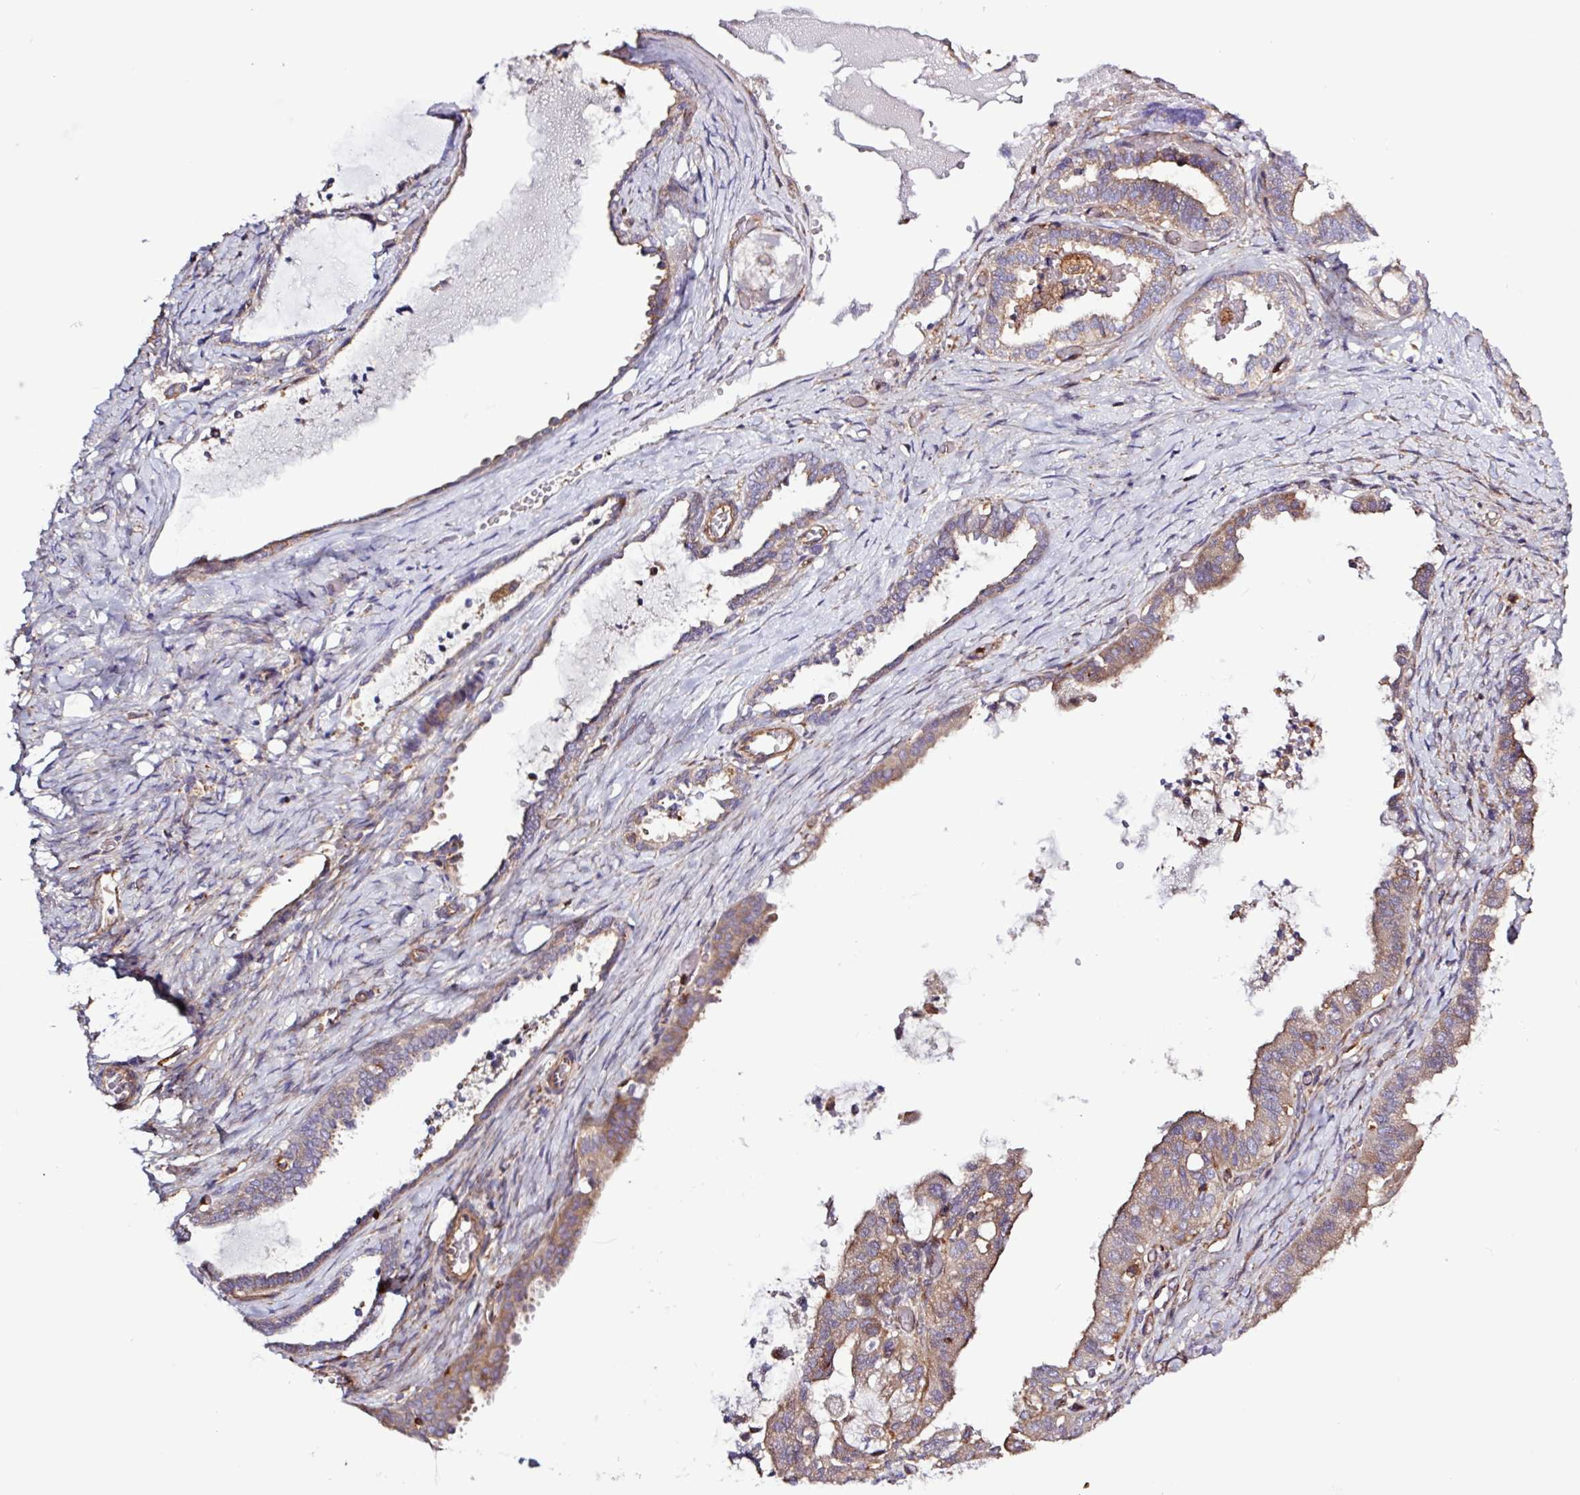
{"staining": {"intensity": "moderate", "quantity": "25%-75%", "location": "cytoplasmic/membranous"}, "tissue": "ovarian cancer", "cell_type": "Tumor cells", "image_type": "cancer", "snomed": [{"axis": "morphology", "description": "Carcinoma, NOS"}, {"axis": "morphology", "description": "Carcinoma, endometroid"}, {"axis": "topography", "description": "Ovary"}], "caption": "Tumor cells reveal medium levels of moderate cytoplasmic/membranous expression in approximately 25%-75% of cells in human ovarian cancer (endometroid carcinoma). Nuclei are stained in blue.", "gene": "ACTR3", "patient": {"sex": "female", "age": 50}}